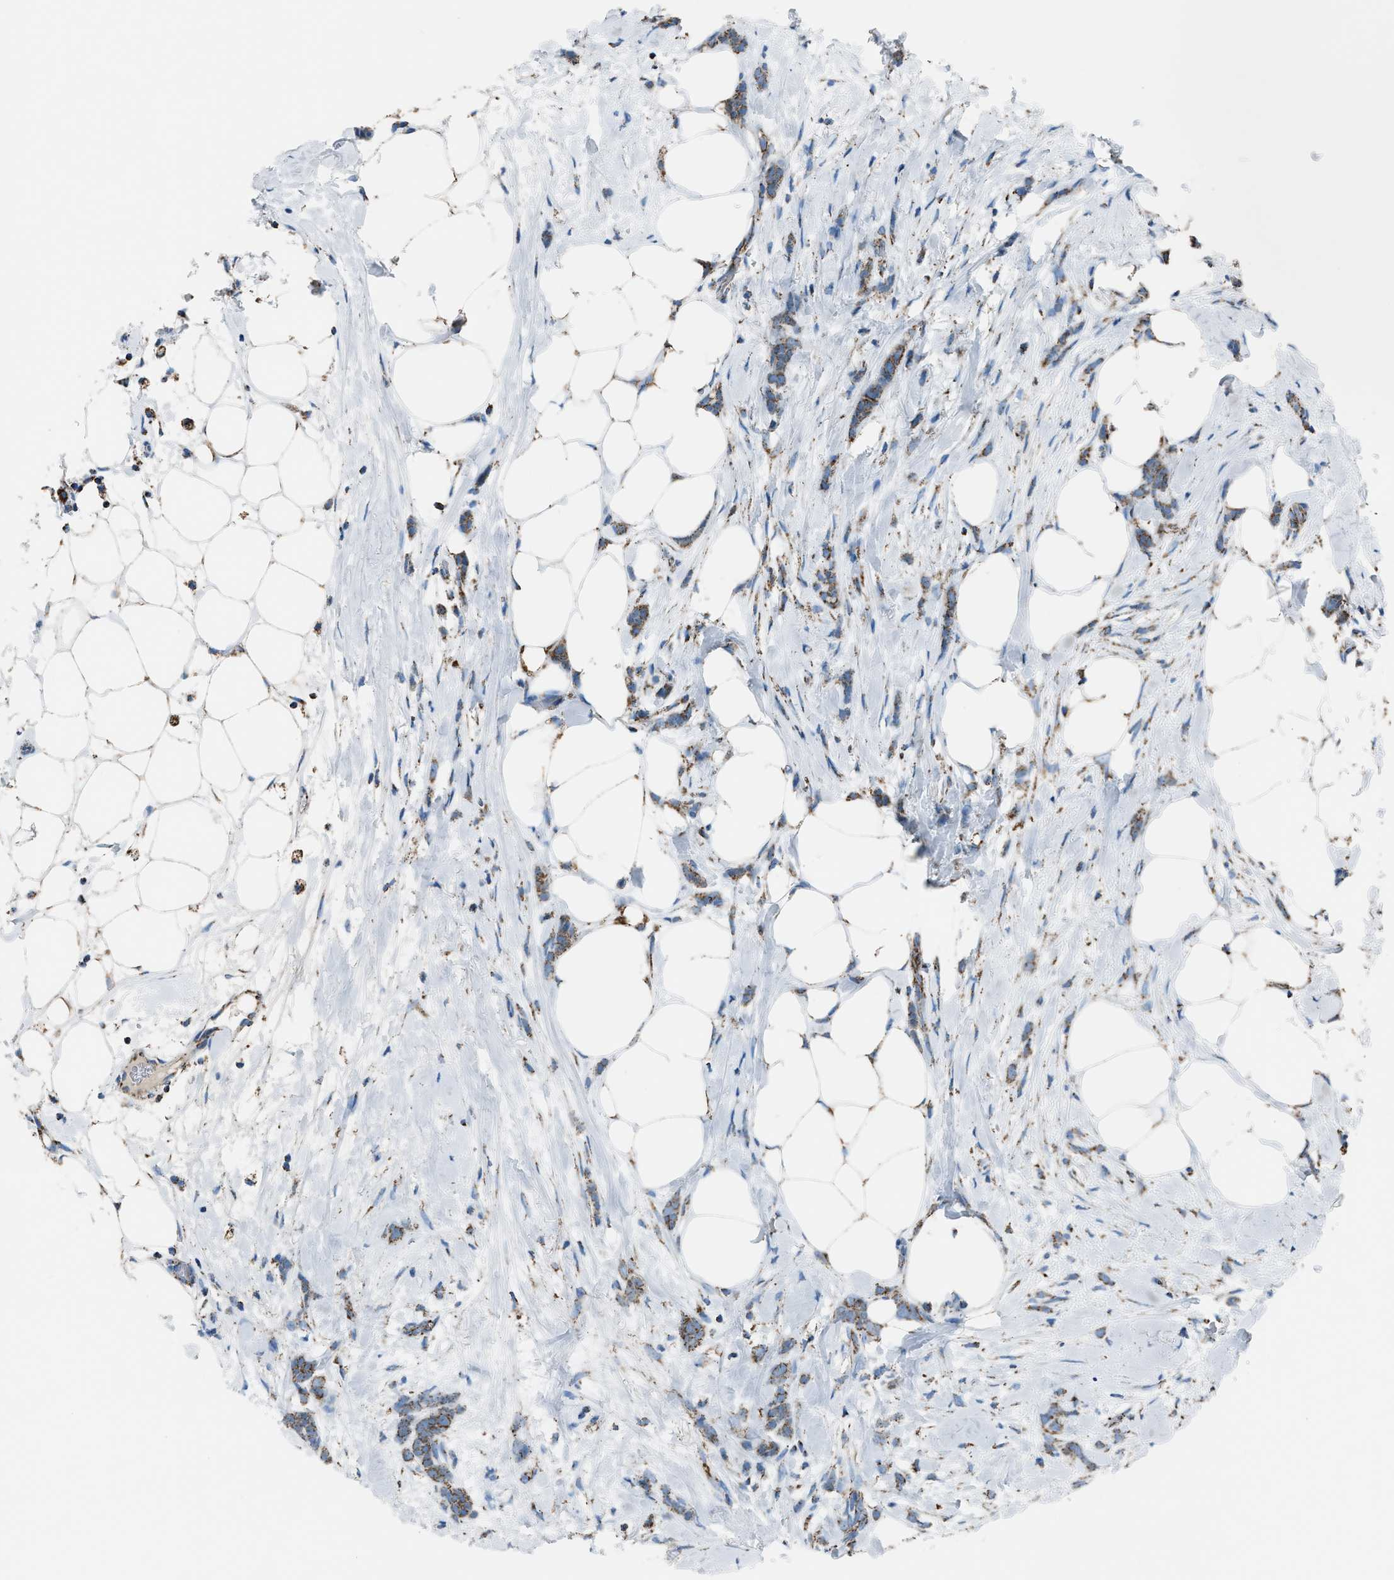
{"staining": {"intensity": "moderate", "quantity": ">75%", "location": "cytoplasmic/membranous"}, "tissue": "breast cancer", "cell_type": "Tumor cells", "image_type": "cancer", "snomed": [{"axis": "morphology", "description": "Lobular carcinoma, in situ"}, {"axis": "morphology", "description": "Lobular carcinoma"}, {"axis": "topography", "description": "Breast"}], "caption": "Immunohistochemistry of human breast lobular carcinoma in situ demonstrates medium levels of moderate cytoplasmic/membranous staining in approximately >75% of tumor cells.", "gene": "MDH2", "patient": {"sex": "female", "age": 41}}